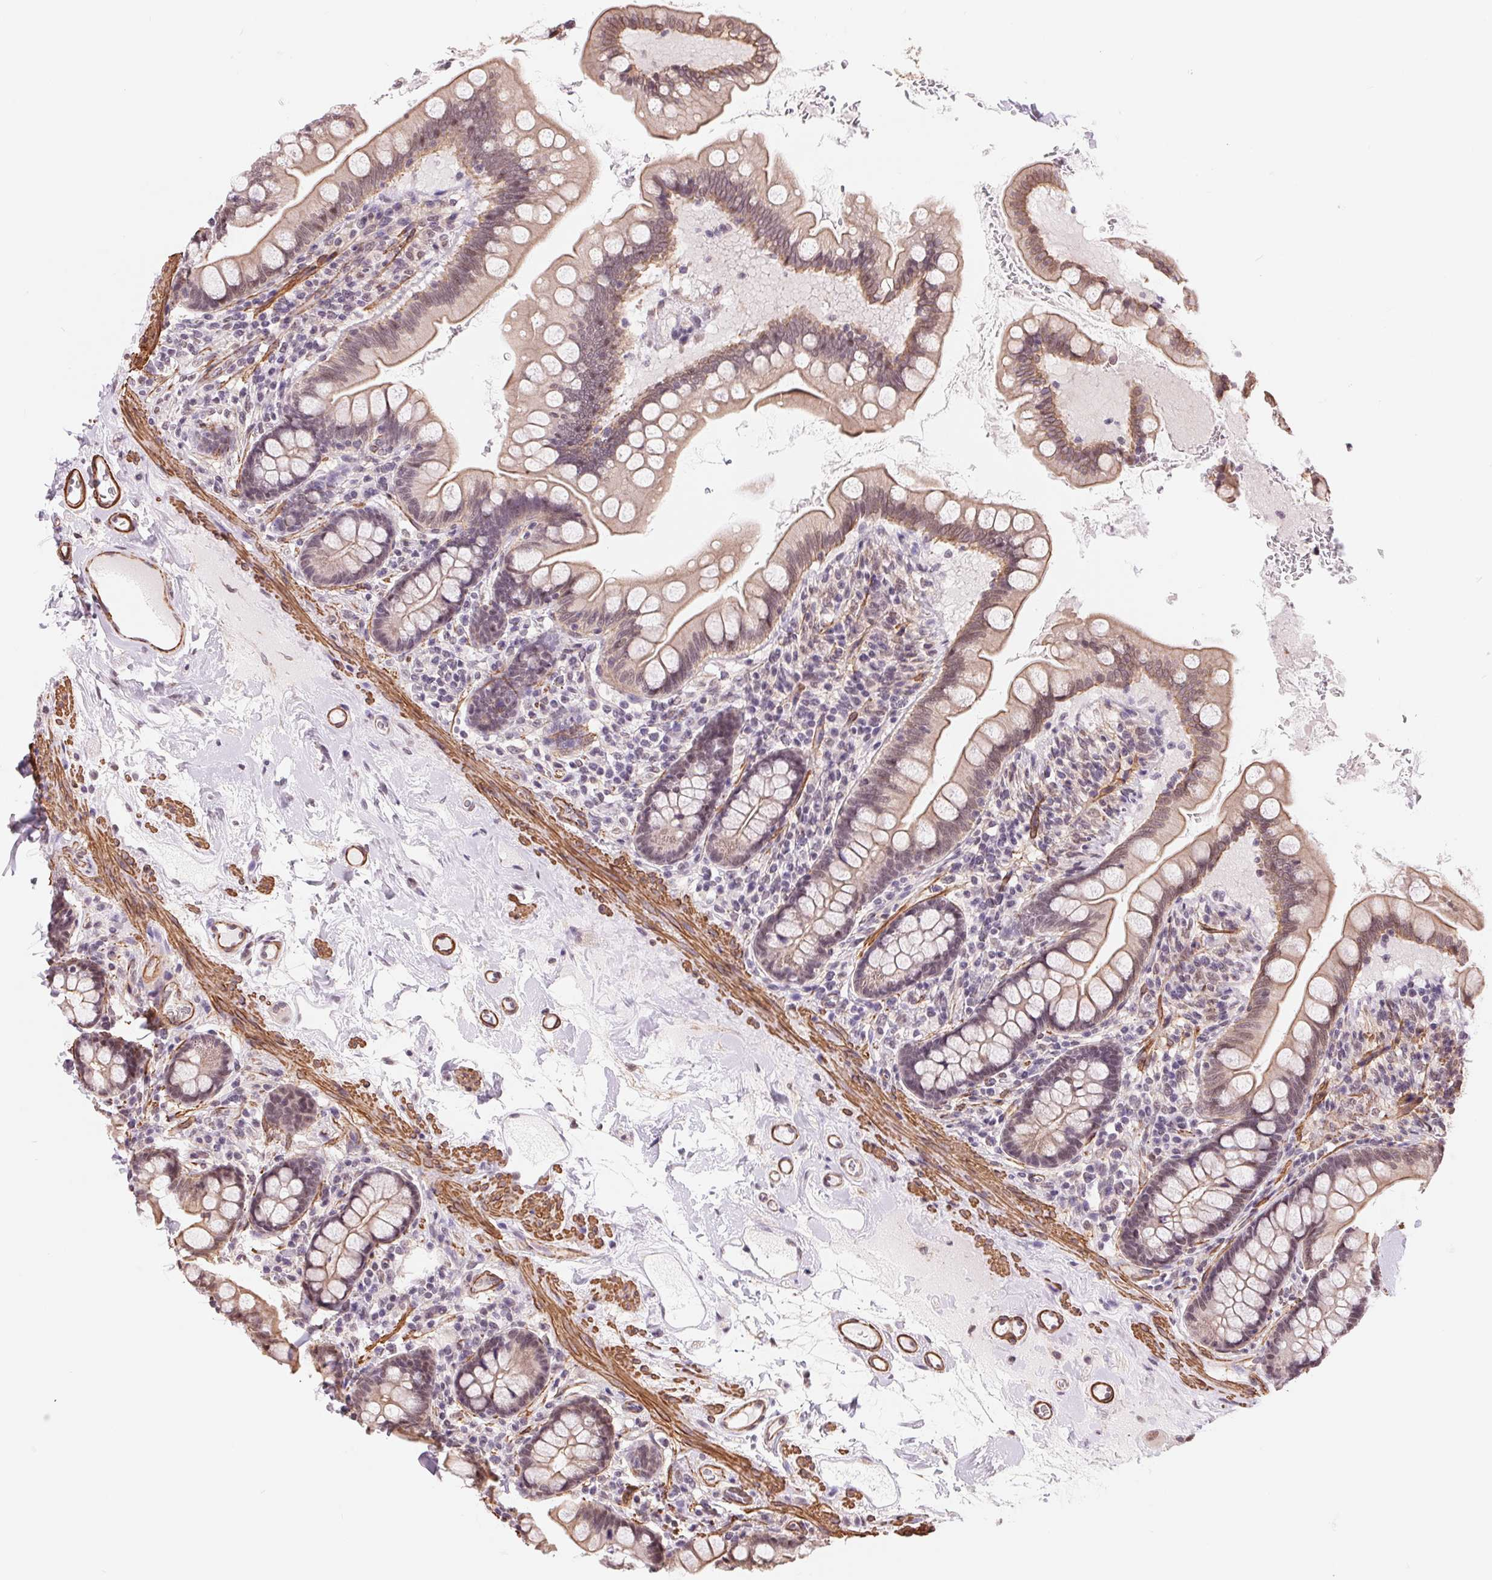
{"staining": {"intensity": "weak", "quantity": ">75%", "location": "cytoplasmic/membranous"}, "tissue": "small intestine", "cell_type": "Glandular cells", "image_type": "normal", "snomed": [{"axis": "morphology", "description": "Normal tissue, NOS"}, {"axis": "topography", "description": "Small intestine"}], "caption": "Immunohistochemistry (IHC) image of normal small intestine: human small intestine stained using immunohistochemistry shows low levels of weak protein expression localized specifically in the cytoplasmic/membranous of glandular cells, appearing as a cytoplasmic/membranous brown color.", "gene": "BCAT1", "patient": {"sex": "female", "age": 56}}